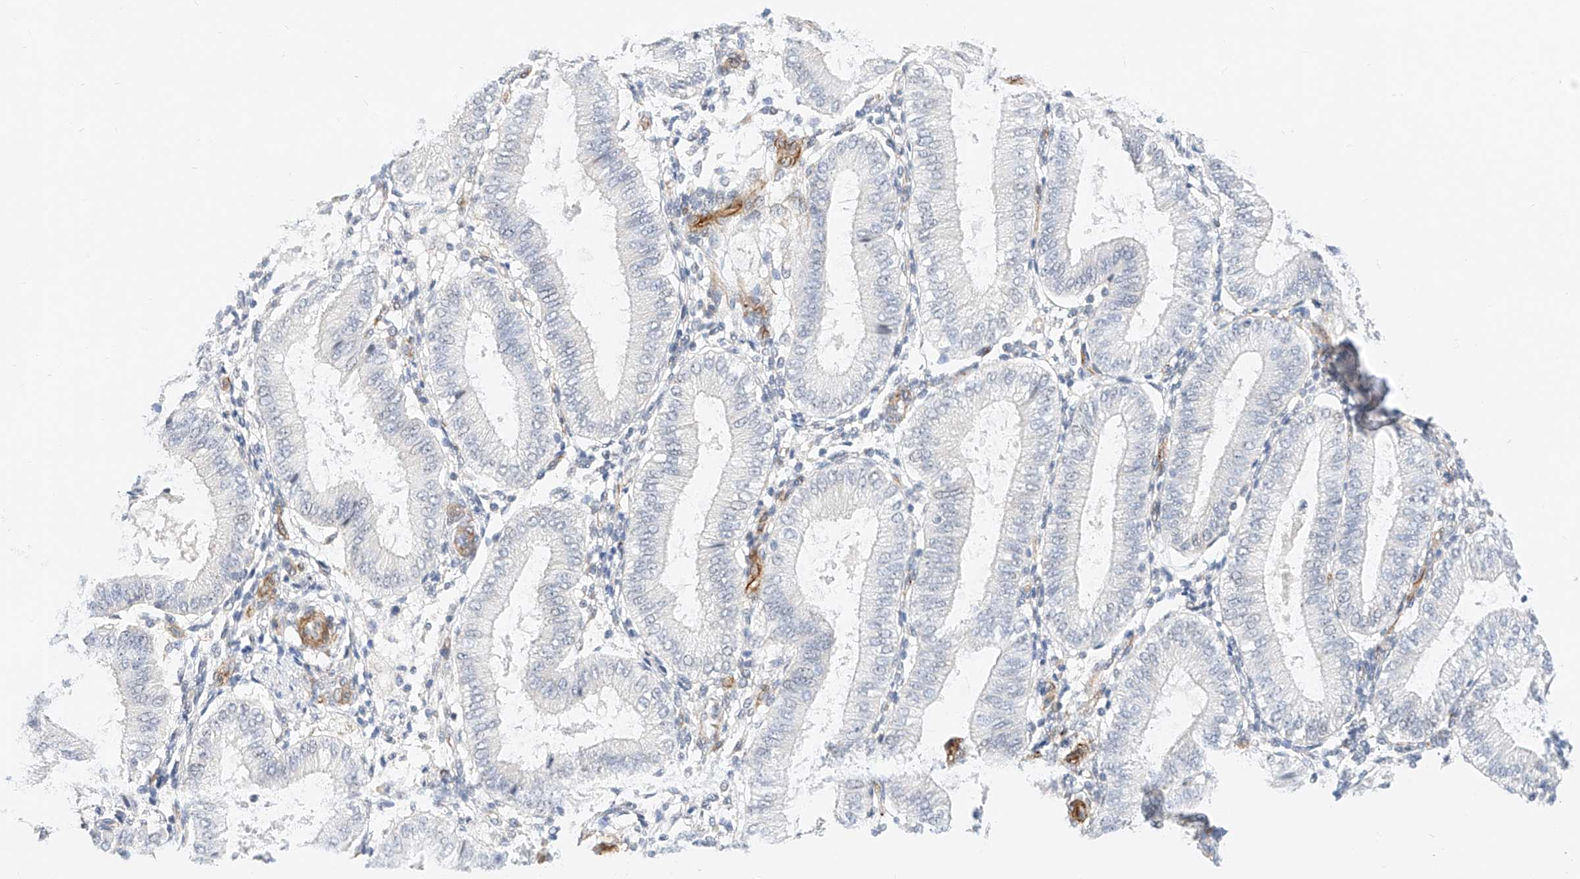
{"staining": {"intensity": "negative", "quantity": "none", "location": "none"}, "tissue": "endometrium", "cell_type": "Cells in endometrial stroma", "image_type": "normal", "snomed": [{"axis": "morphology", "description": "Normal tissue, NOS"}, {"axis": "topography", "description": "Endometrium"}], "caption": "This is an IHC image of normal human endometrium. There is no expression in cells in endometrial stroma.", "gene": "CDCP2", "patient": {"sex": "female", "age": 39}}